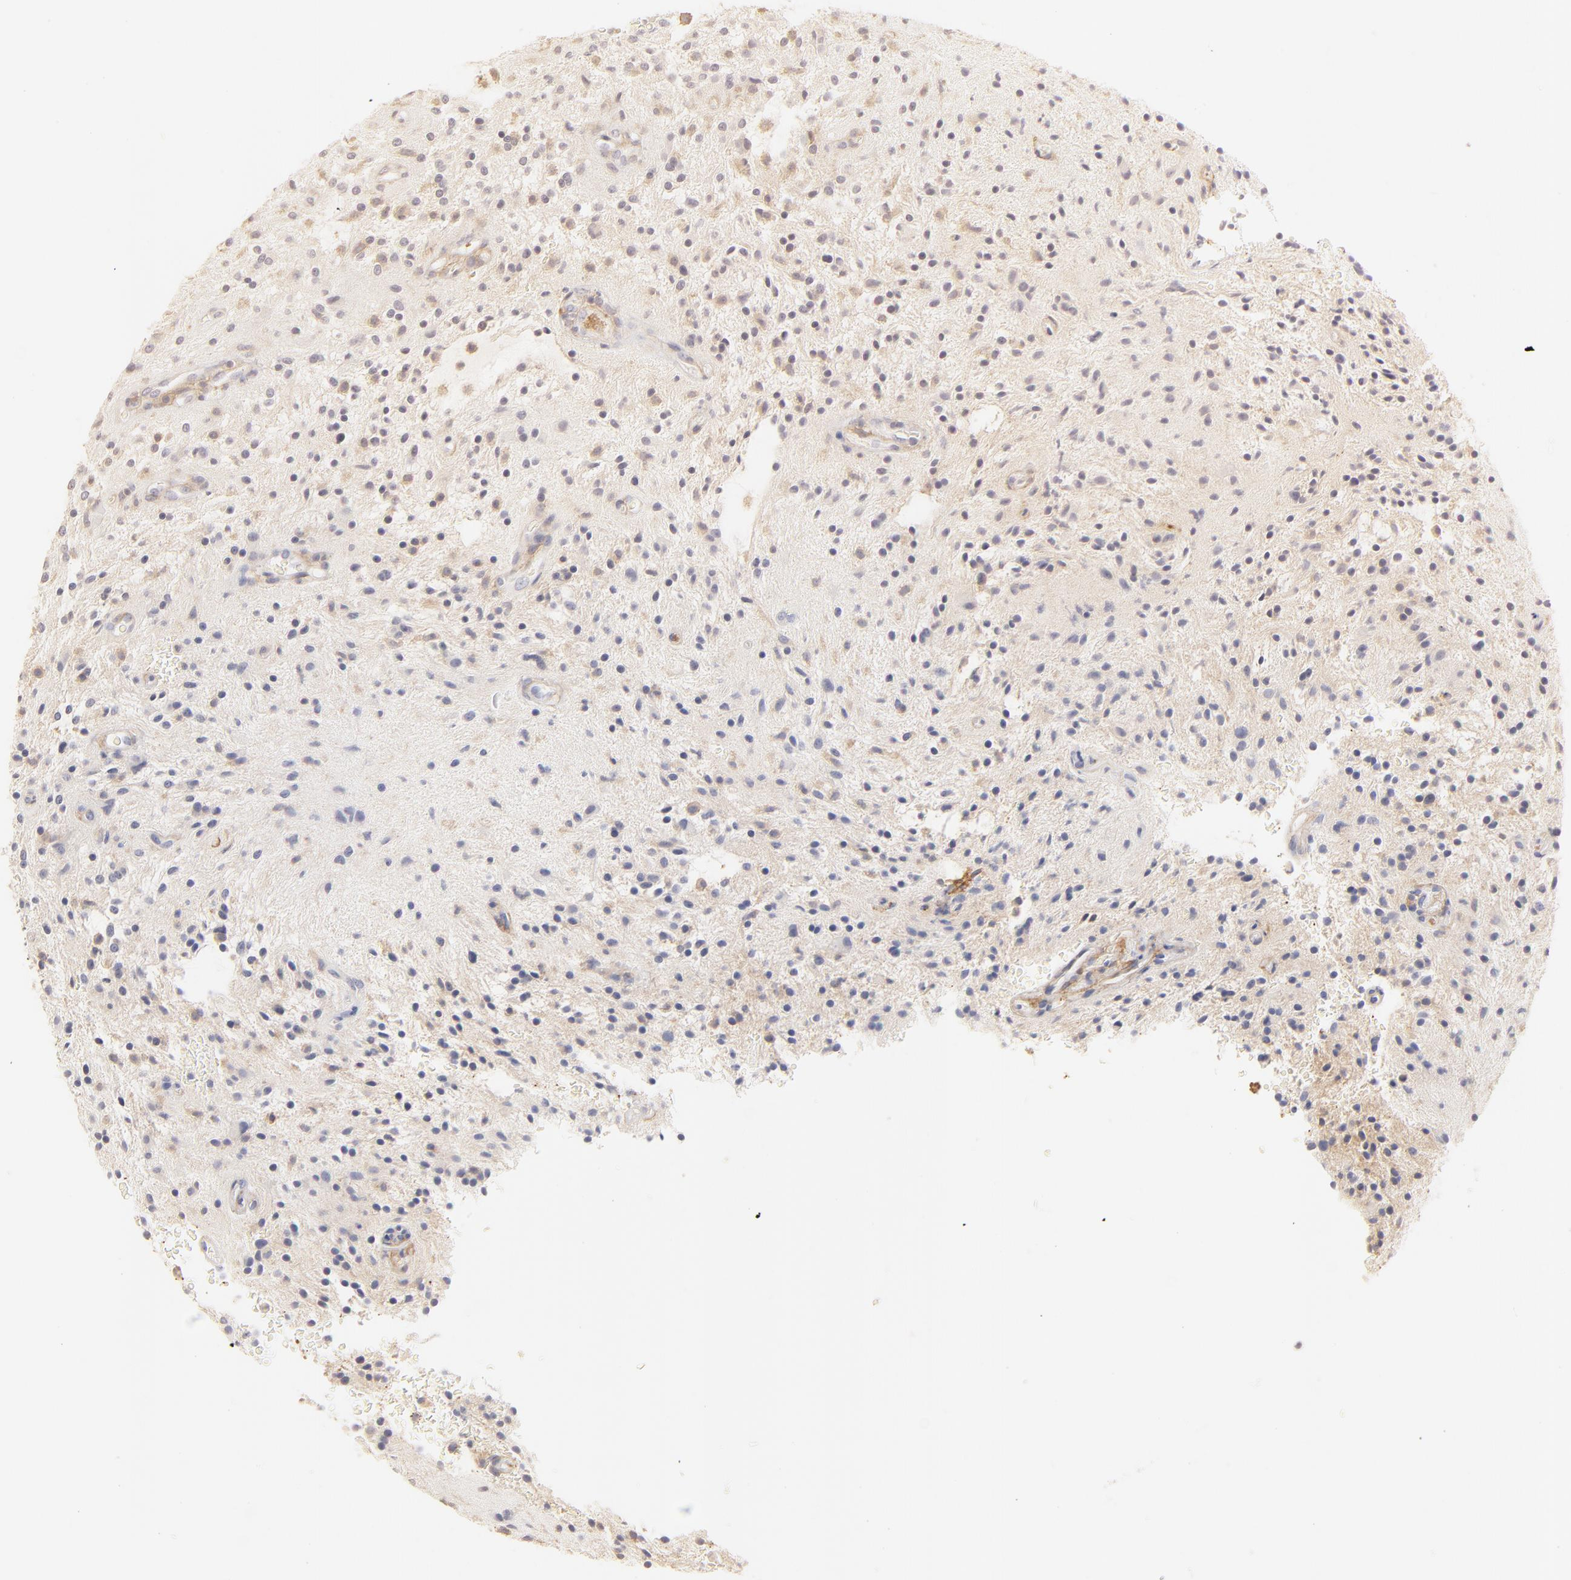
{"staining": {"intensity": "negative", "quantity": "none", "location": "none"}, "tissue": "glioma", "cell_type": "Tumor cells", "image_type": "cancer", "snomed": [{"axis": "morphology", "description": "Glioma, malignant, Low grade"}, {"axis": "topography", "description": "Brain"}], "caption": "Tumor cells show no significant staining in glioma.", "gene": "ITGA8", "patient": {"sex": "female", "age": 32}}